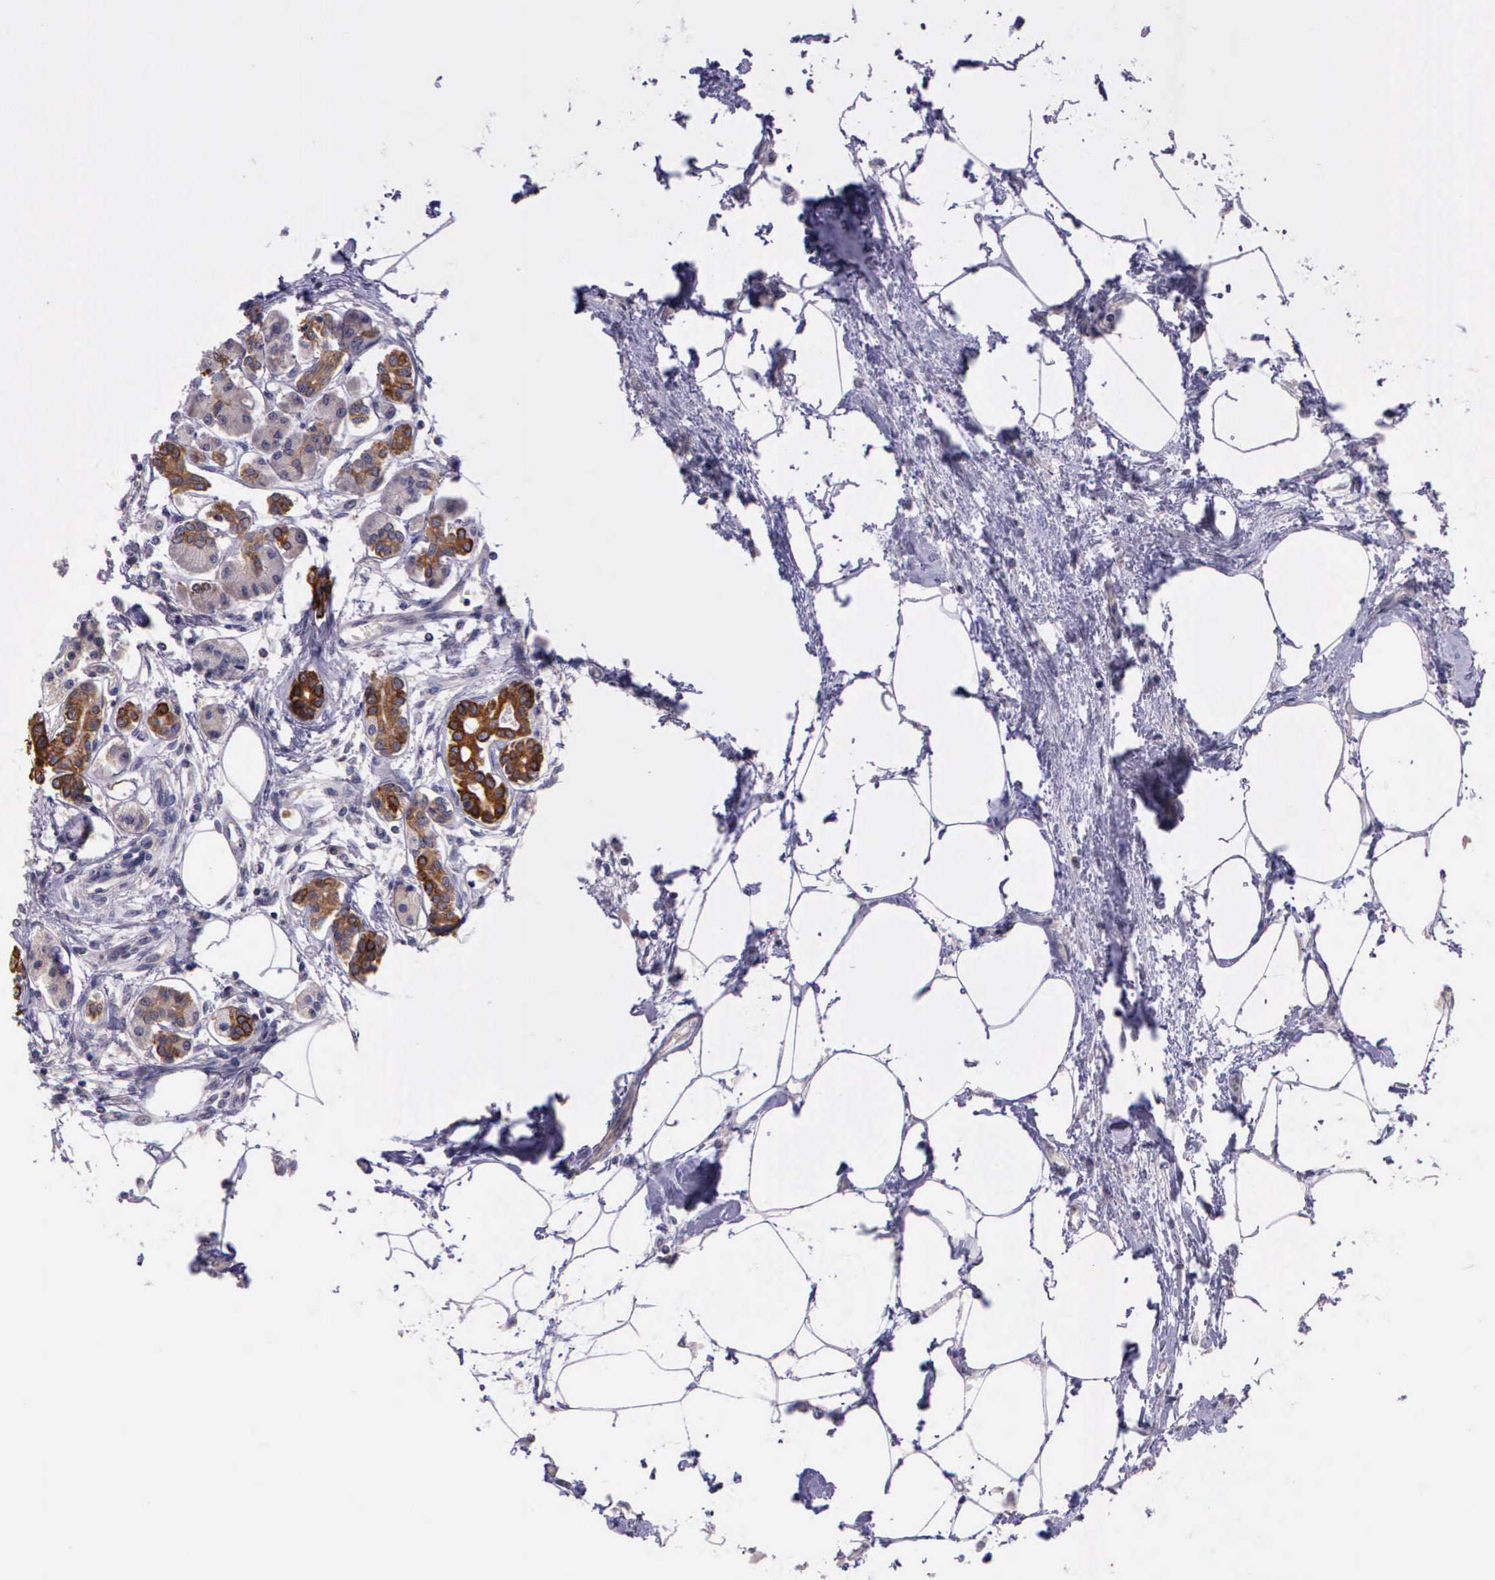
{"staining": {"intensity": "moderate", "quantity": ">75%", "location": "cytoplasmic/membranous"}, "tissue": "pancreas", "cell_type": "Exocrine glandular cells", "image_type": "normal", "snomed": [{"axis": "morphology", "description": "Normal tissue, NOS"}, {"axis": "topography", "description": "Pancreas"}, {"axis": "topography", "description": "Duodenum"}], "caption": "Pancreas was stained to show a protein in brown. There is medium levels of moderate cytoplasmic/membranous staining in approximately >75% of exocrine glandular cells.", "gene": "IGBP1P2", "patient": {"sex": "male", "age": 79}}